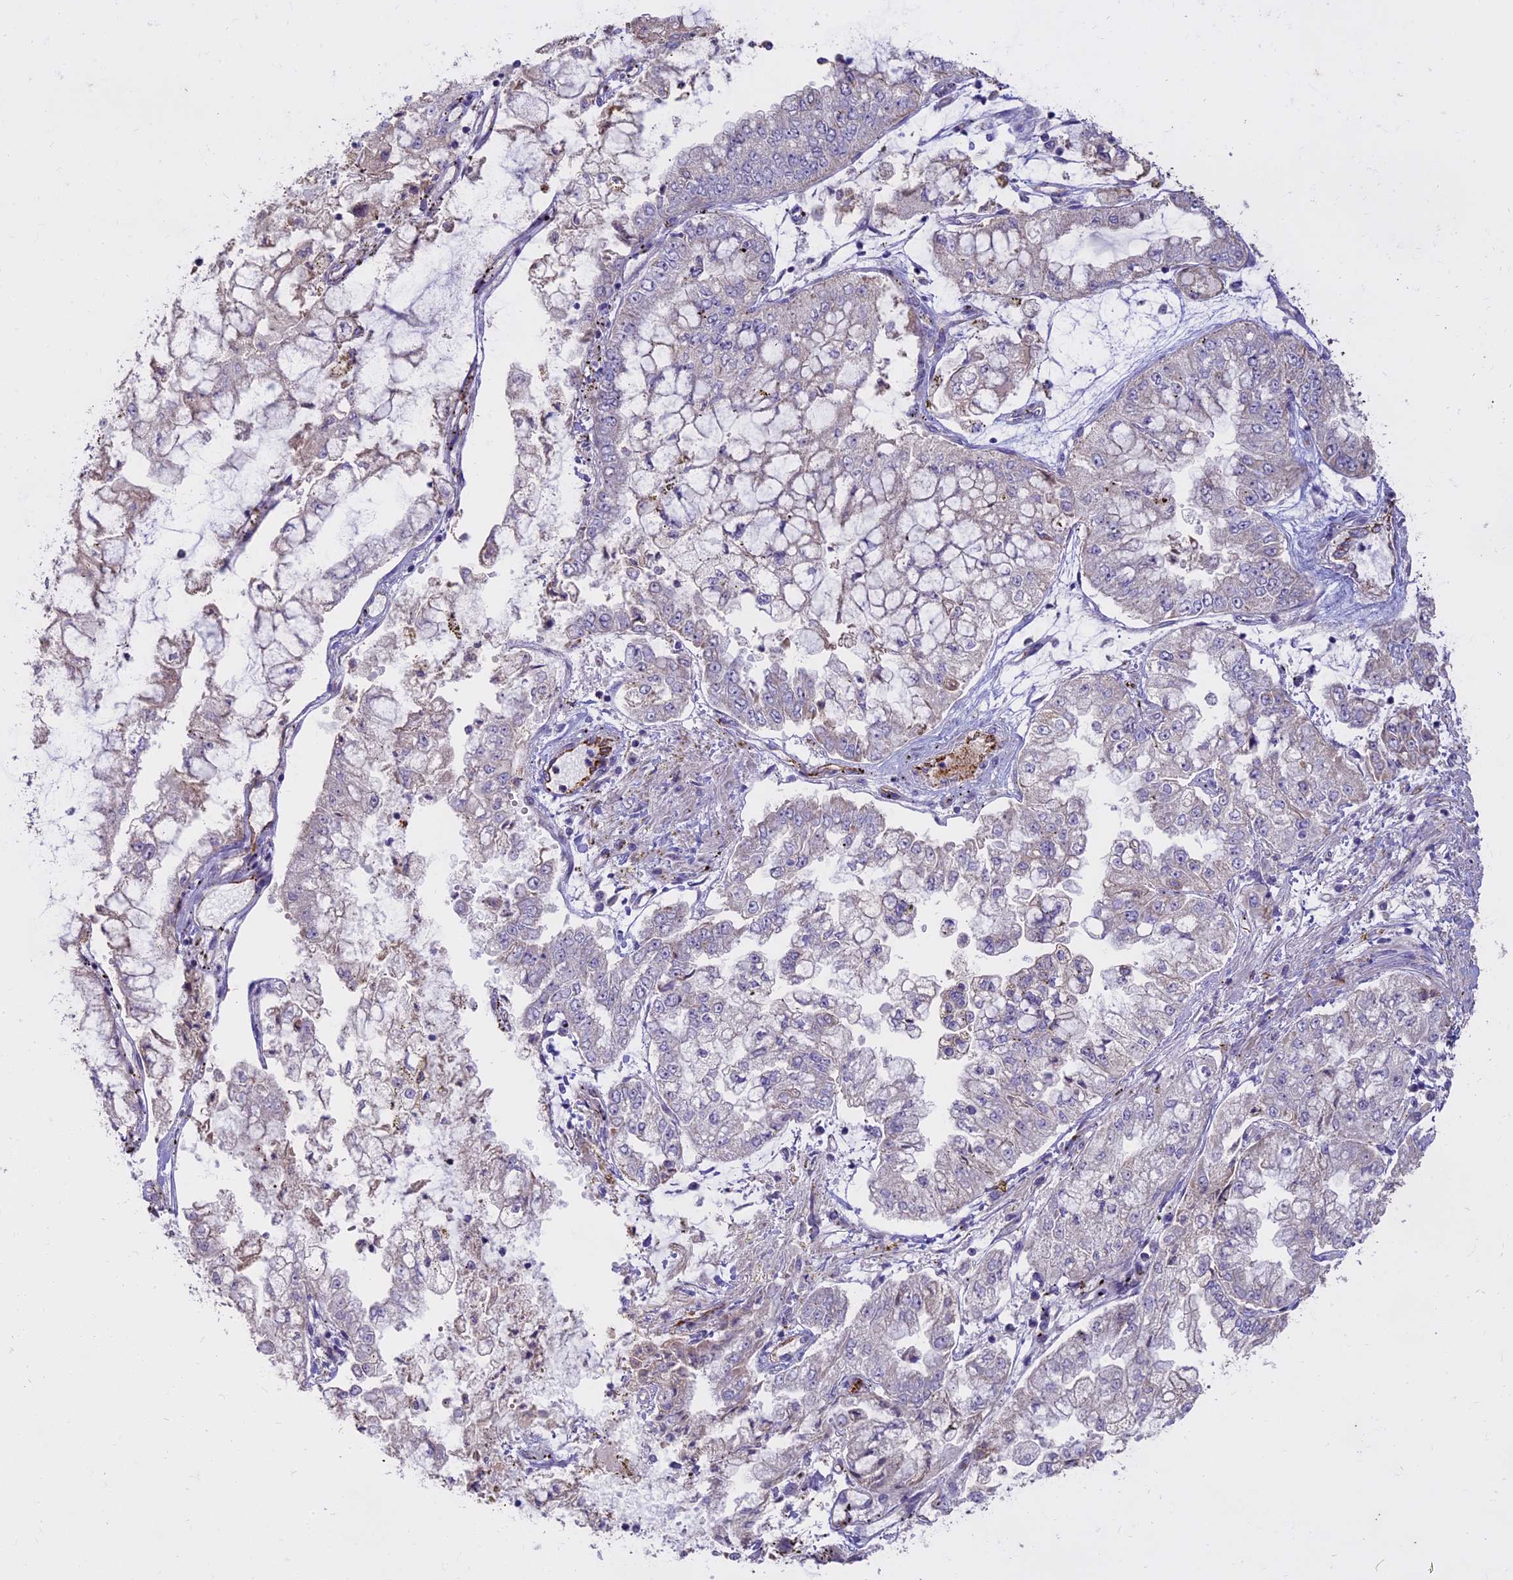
{"staining": {"intensity": "negative", "quantity": "none", "location": "none"}, "tissue": "stomach cancer", "cell_type": "Tumor cells", "image_type": "cancer", "snomed": [{"axis": "morphology", "description": "Adenocarcinoma, NOS"}, {"axis": "topography", "description": "Stomach"}], "caption": "Stomach cancer was stained to show a protein in brown. There is no significant expression in tumor cells.", "gene": "WFDC2", "patient": {"sex": "male", "age": 76}}